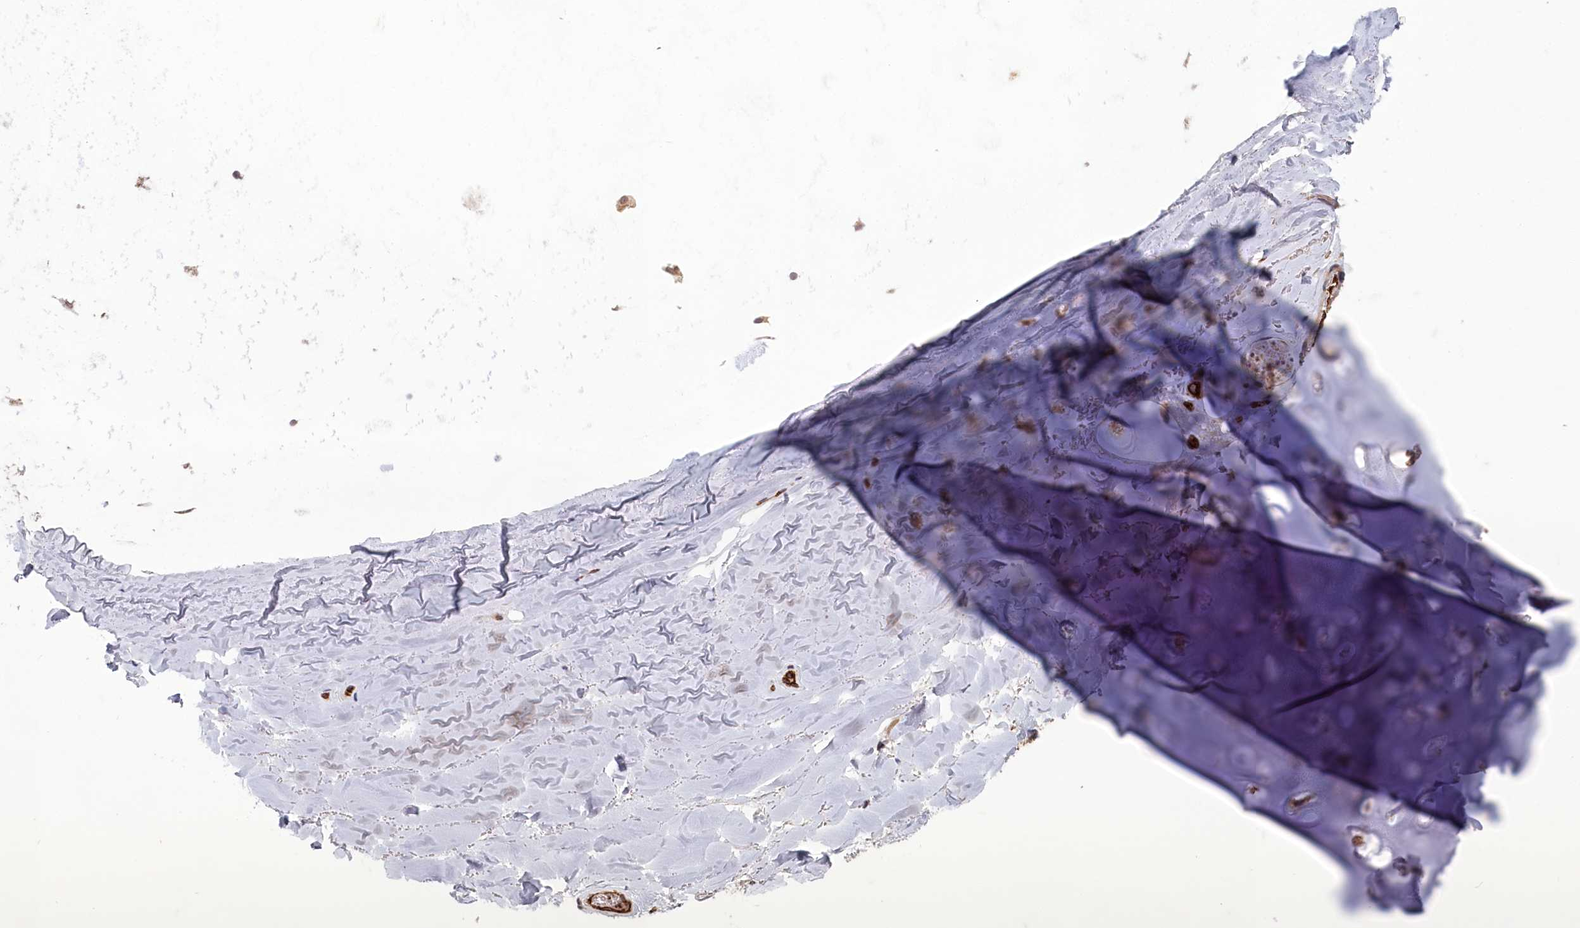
{"staining": {"intensity": "moderate", "quantity": ">75%", "location": "cytoplasmic/membranous"}, "tissue": "soft tissue", "cell_type": "Chondrocytes", "image_type": "normal", "snomed": [{"axis": "morphology", "description": "Normal tissue, NOS"}, {"axis": "topography", "description": "Cartilage tissue"}], "caption": "The micrograph reveals immunohistochemical staining of normal soft tissue. There is moderate cytoplasmic/membranous expression is appreciated in approximately >75% of chondrocytes.", "gene": "TSPYL4", "patient": {"sex": "male", "age": 66}}